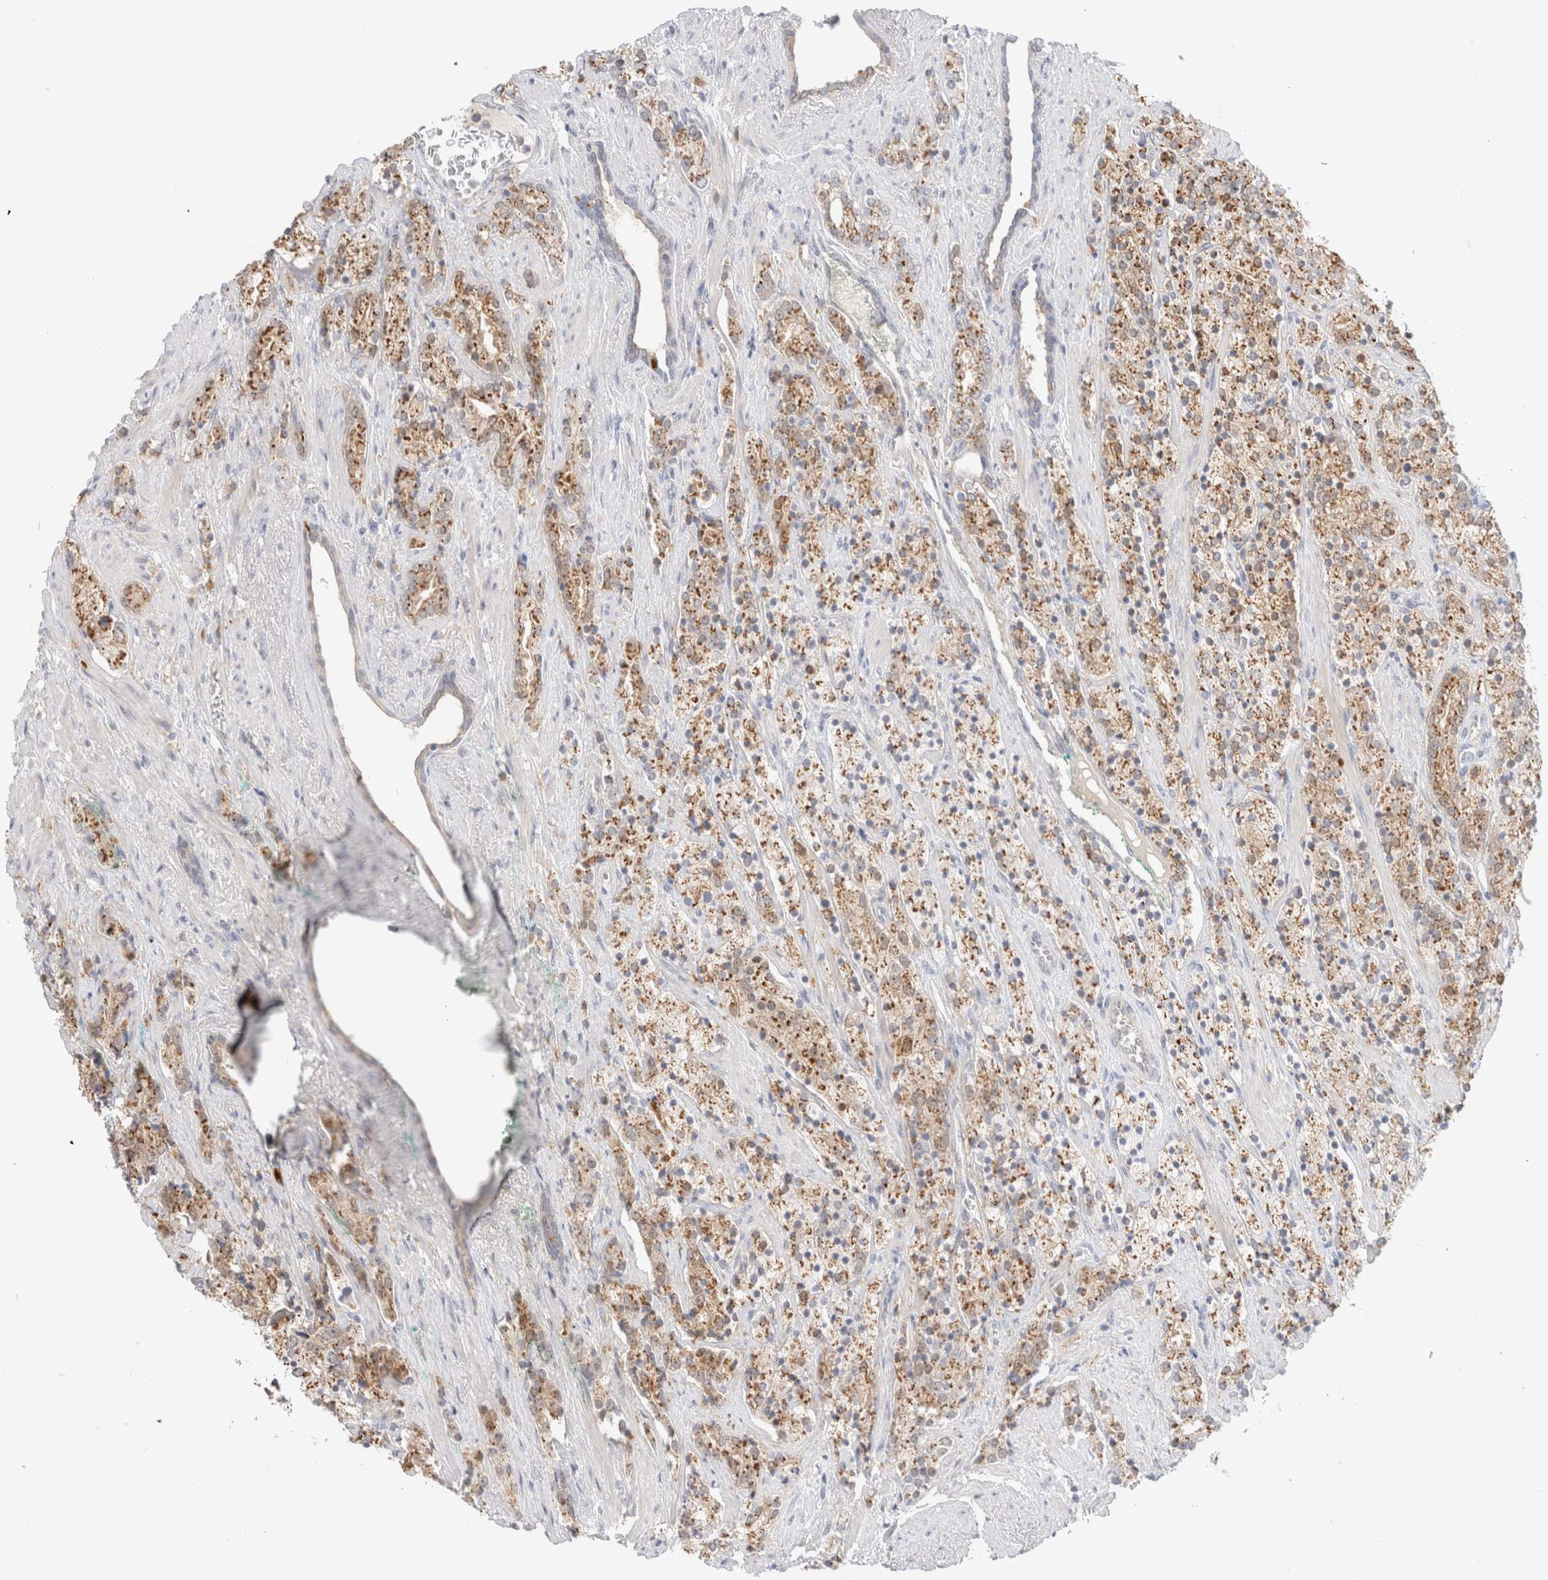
{"staining": {"intensity": "moderate", "quantity": ">75%", "location": "cytoplasmic/membranous"}, "tissue": "prostate cancer", "cell_type": "Tumor cells", "image_type": "cancer", "snomed": [{"axis": "morphology", "description": "Adenocarcinoma, High grade"}, {"axis": "topography", "description": "Prostate"}], "caption": "IHC photomicrograph of high-grade adenocarcinoma (prostate) stained for a protein (brown), which shows medium levels of moderate cytoplasmic/membranous staining in approximately >75% of tumor cells.", "gene": "EFCAB13", "patient": {"sex": "male", "age": 71}}